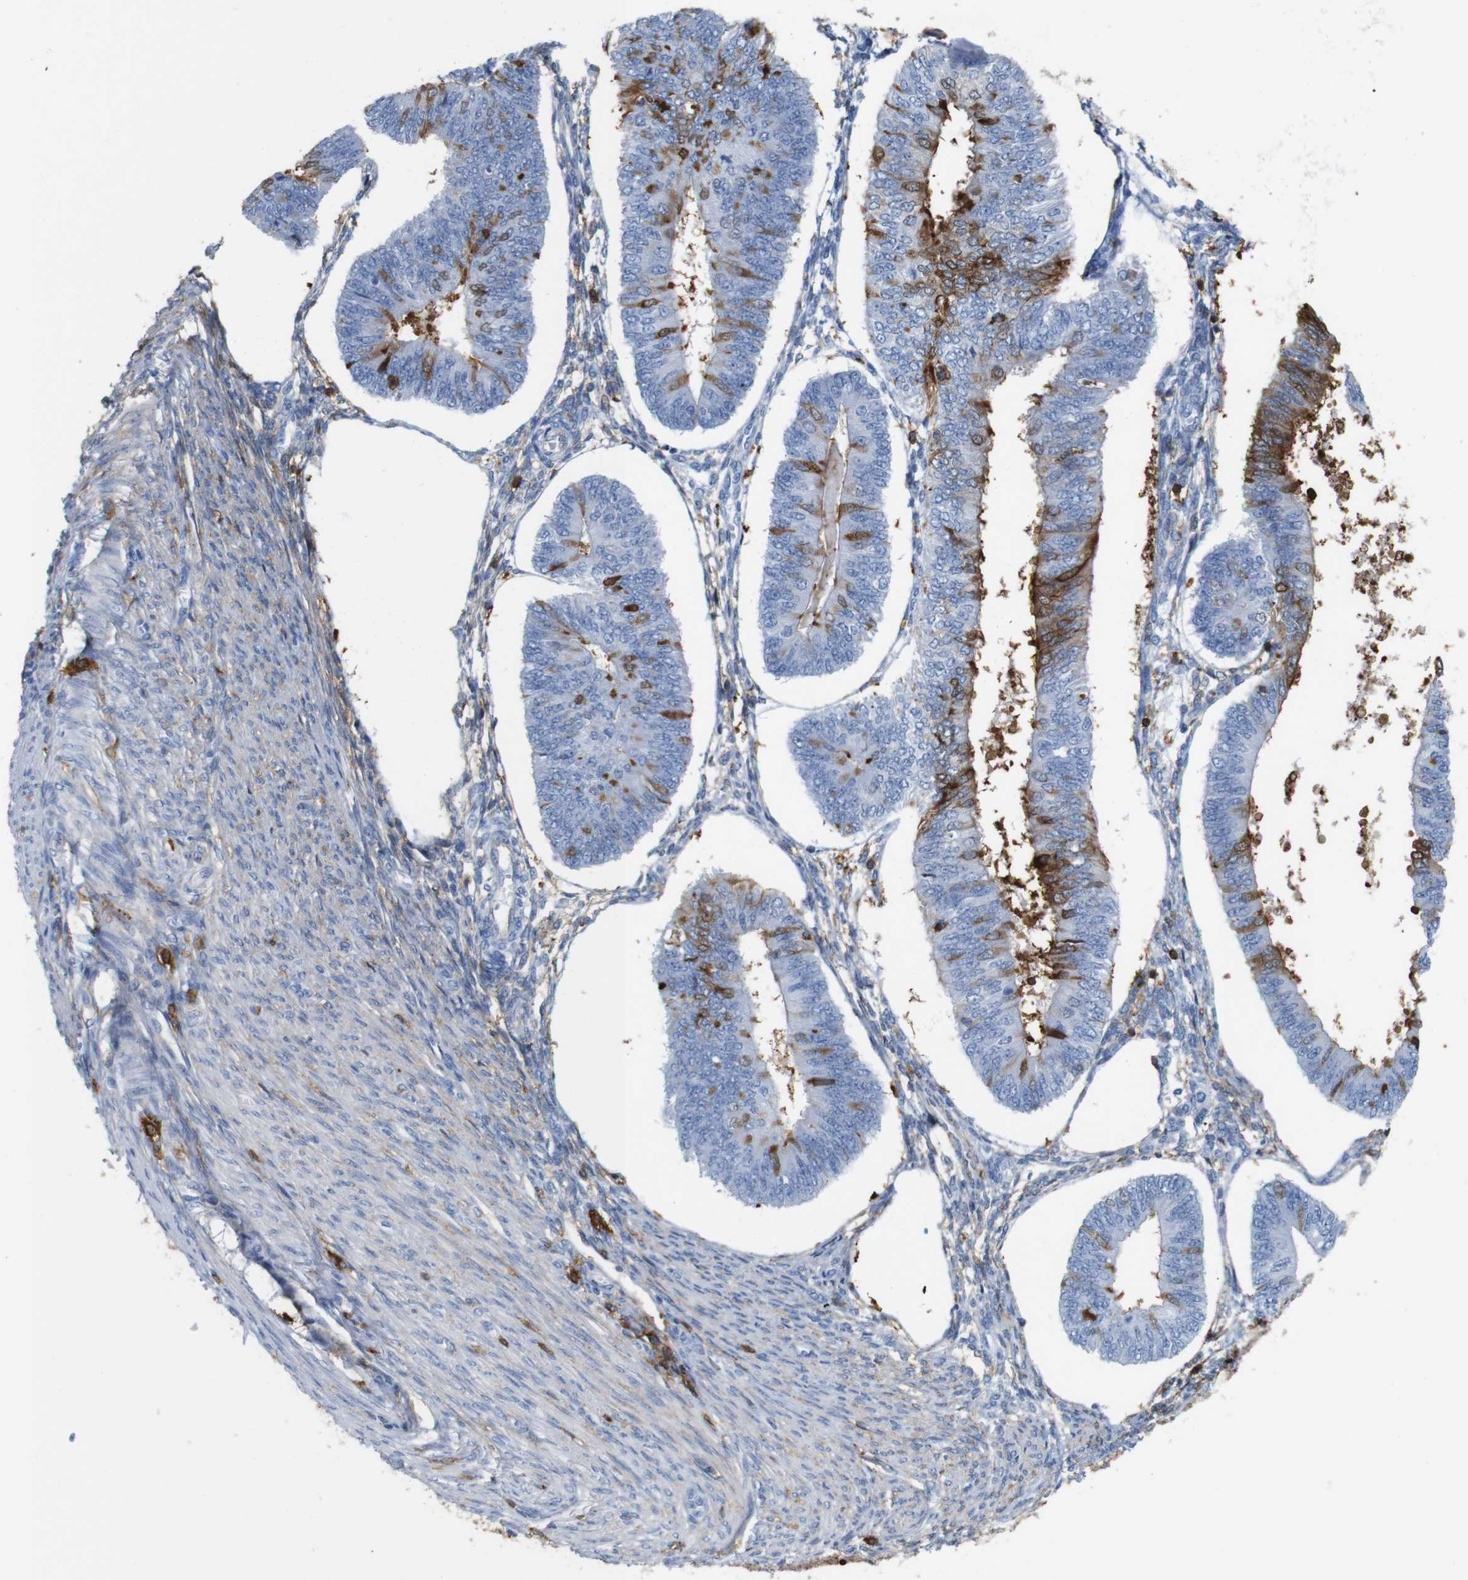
{"staining": {"intensity": "moderate", "quantity": "<25%", "location": "cytoplasmic/membranous,nuclear"}, "tissue": "endometrial cancer", "cell_type": "Tumor cells", "image_type": "cancer", "snomed": [{"axis": "morphology", "description": "Adenocarcinoma, NOS"}, {"axis": "topography", "description": "Endometrium"}], "caption": "A brown stain highlights moderate cytoplasmic/membranous and nuclear staining of a protein in human endometrial adenocarcinoma tumor cells.", "gene": "ANXA1", "patient": {"sex": "female", "age": 58}}